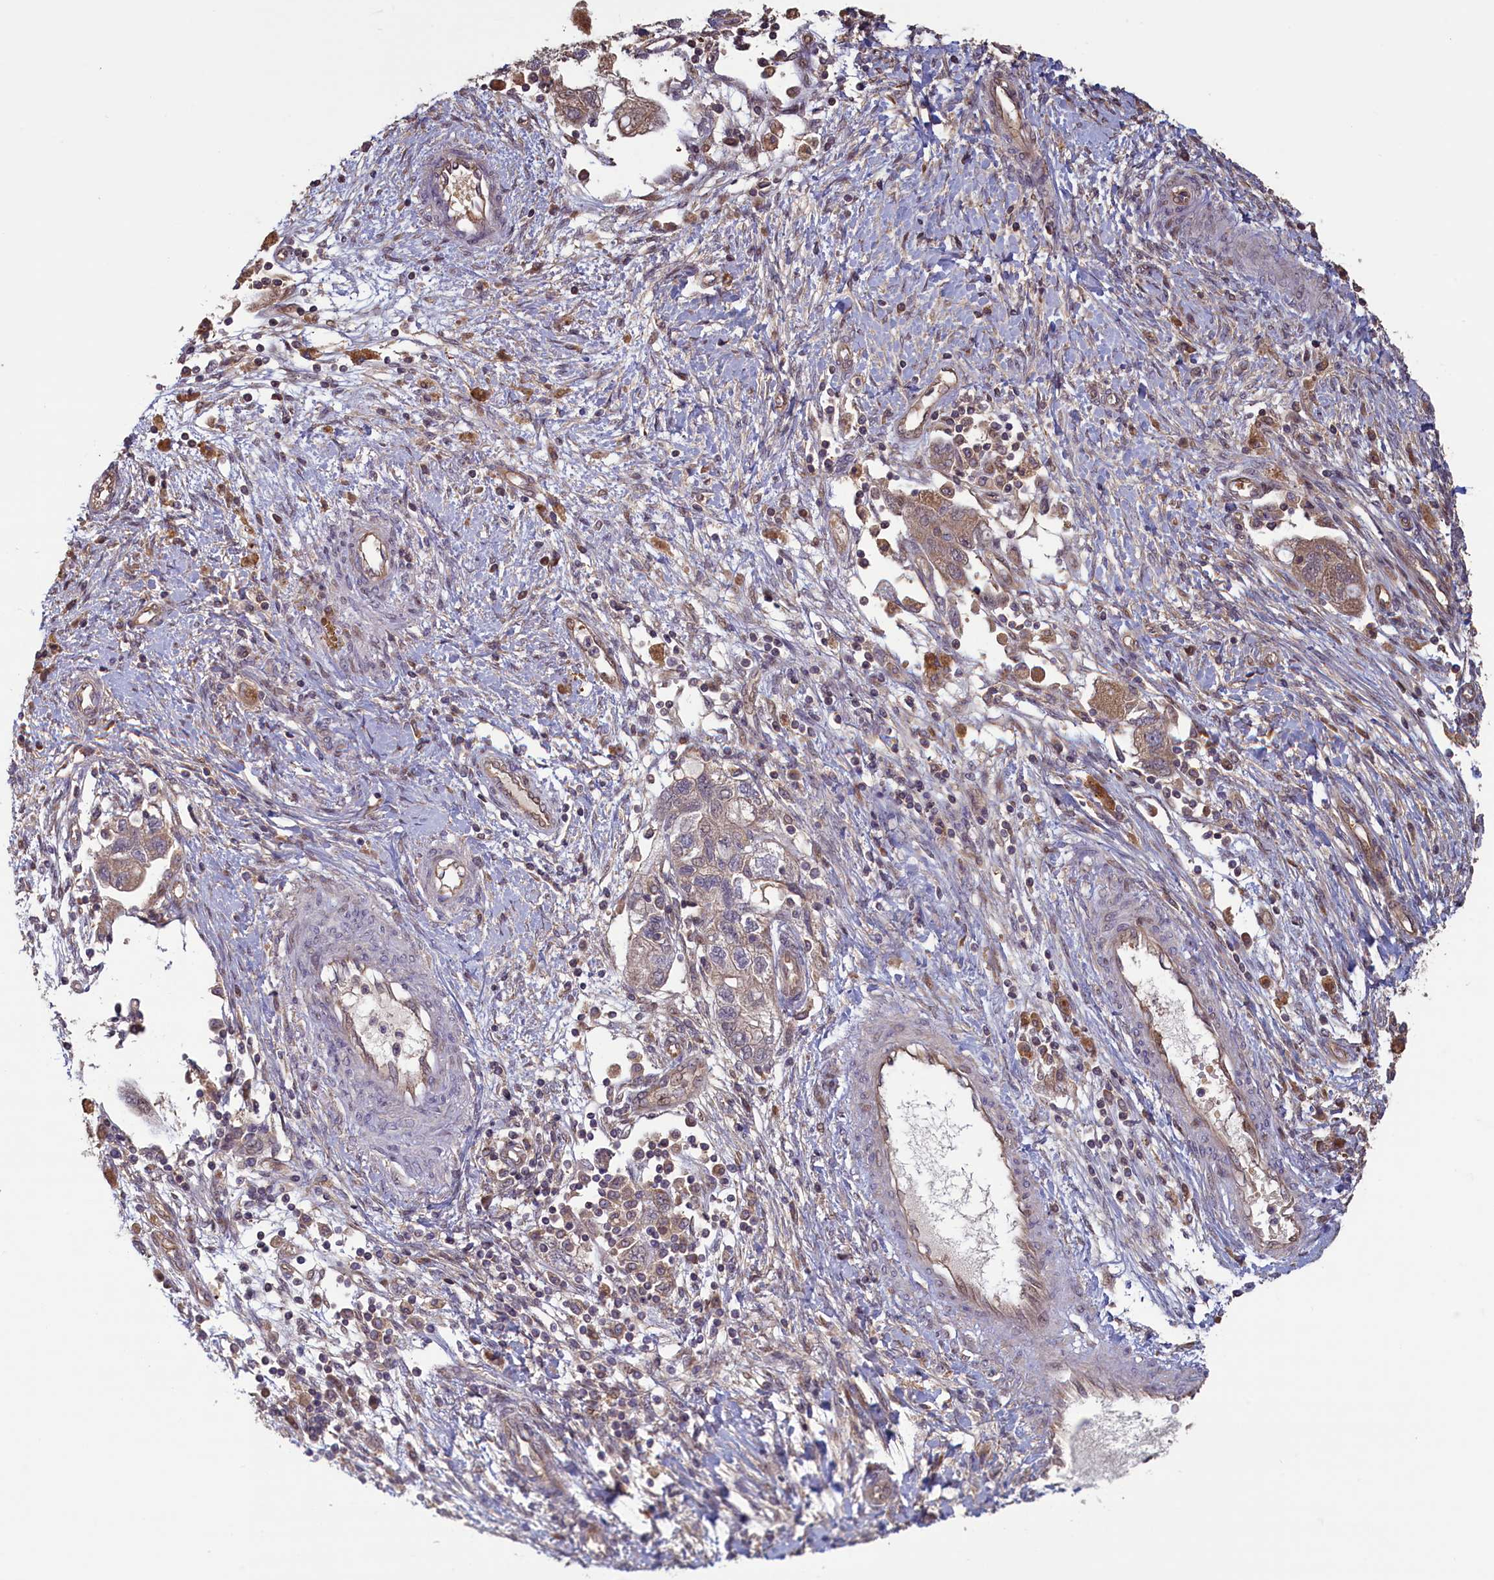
{"staining": {"intensity": "weak", "quantity": ">75%", "location": "cytoplasmic/membranous"}, "tissue": "ovarian cancer", "cell_type": "Tumor cells", "image_type": "cancer", "snomed": [{"axis": "morphology", "description": "Carcinoma, NOS"}, {"axis": "morphology", "description": "Cystadenocarcinoma, serous, NOS"}, {"axis": "topography", "description": "Ovary"}], "caption": "A histopathology image of carcinoma (ovarian) stained for a protein displays weak cytoplasmic/membranous brown staining in tumor cells.", "gene": "CIAO2B", "patient": {"sex": "female", "age": 69}}